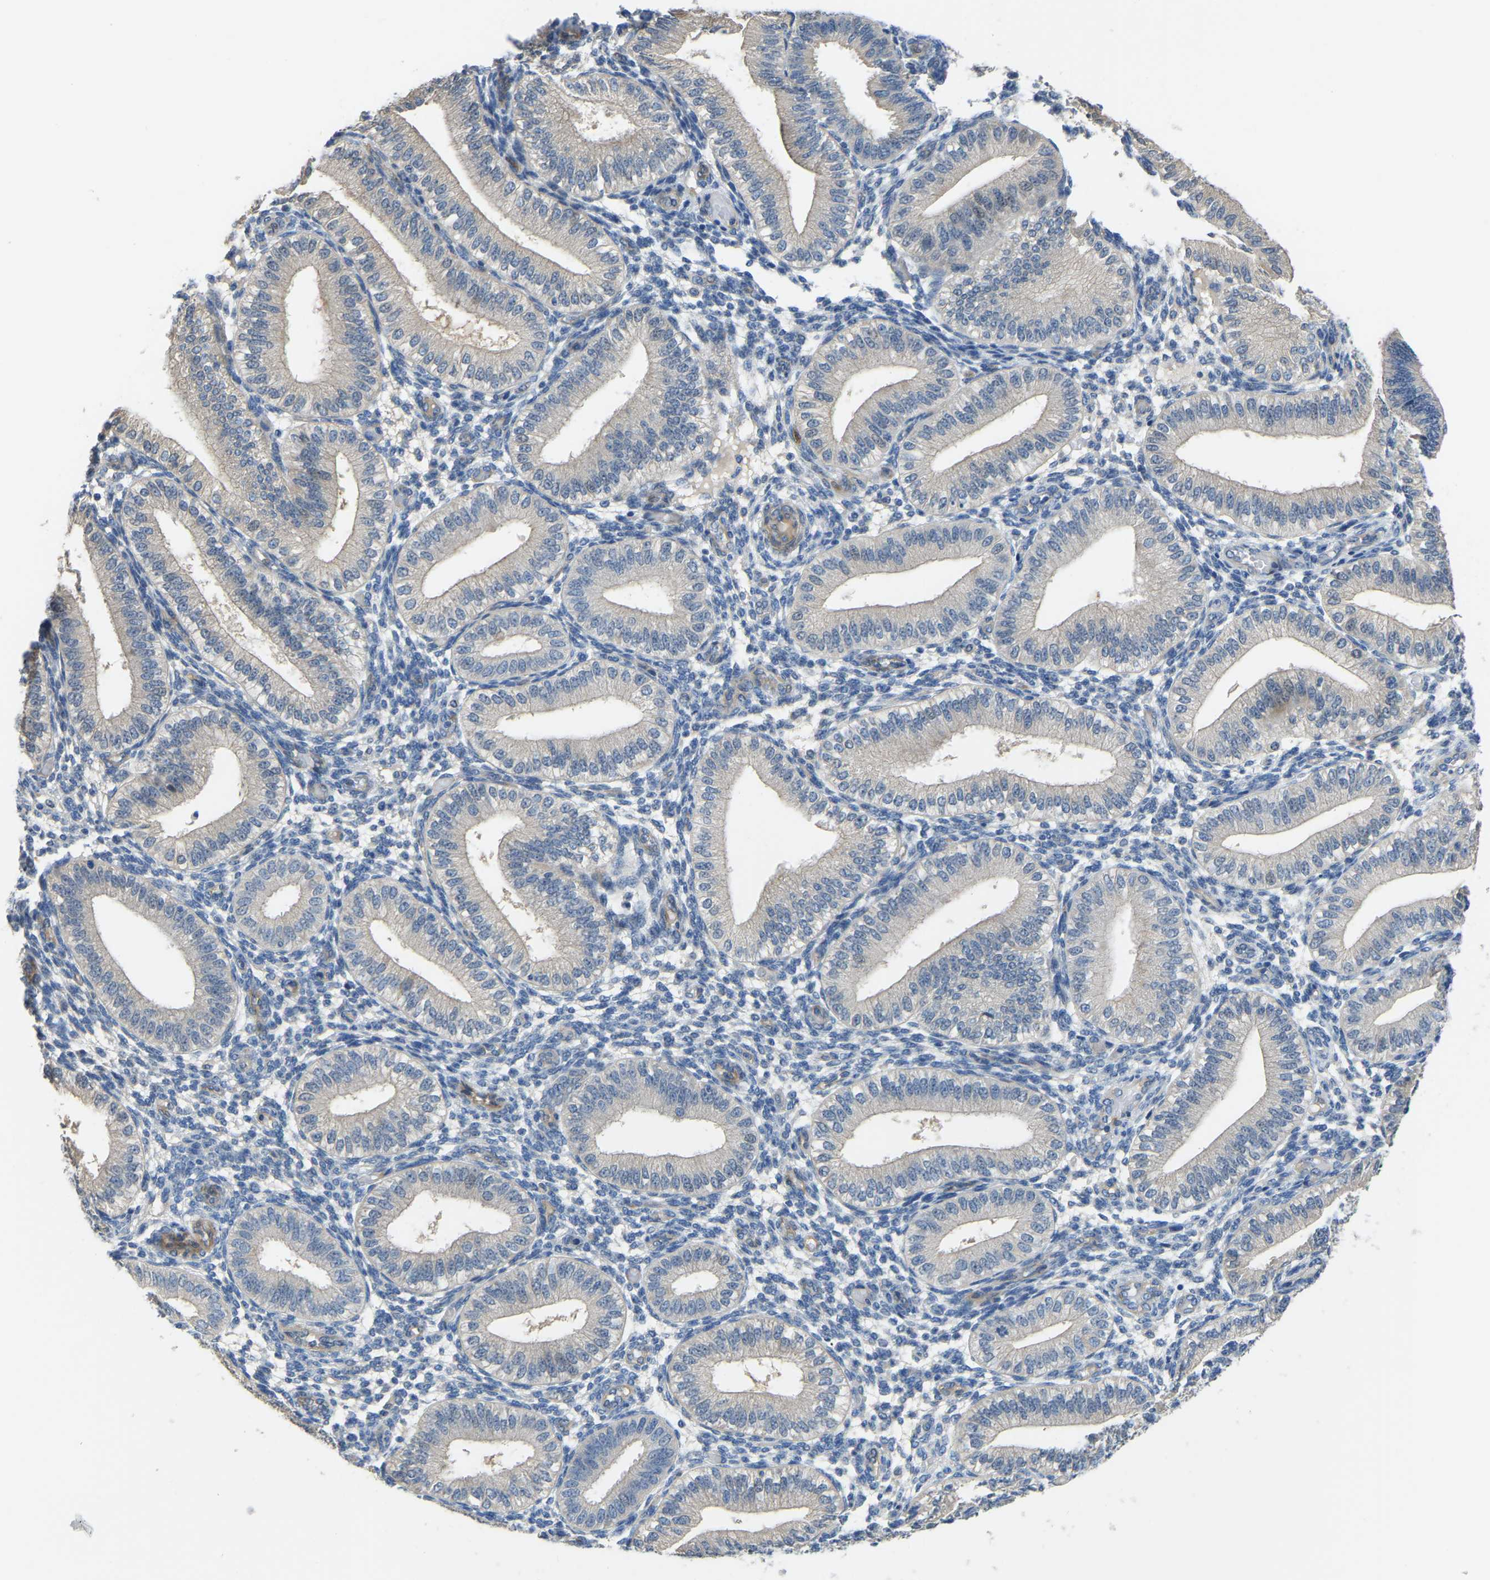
{"staining": {"intensity": "negative", "quantity": "none", "location": "none"}, "tissue": "endometrium", "cell_type": "Cells in endometrial stroma", "image_type": "normal", "snomed": [{"axis": "morphology", "description": "Normal tissue, NOS"}, {"axis": "topography", "description": "Endometrium"}], "caption": "Immunohistochemical staining of benign endometrium demonstrates no significant expression in cells in endometrial stroma. (Stains: DAB immunohistochemistry (IHC) with hematoxylin counter stain, Microscopy: brightfield microscopy at high magnification).", "gene": "HIGD2B", "patient": {"sex": "female", "age": 39}}